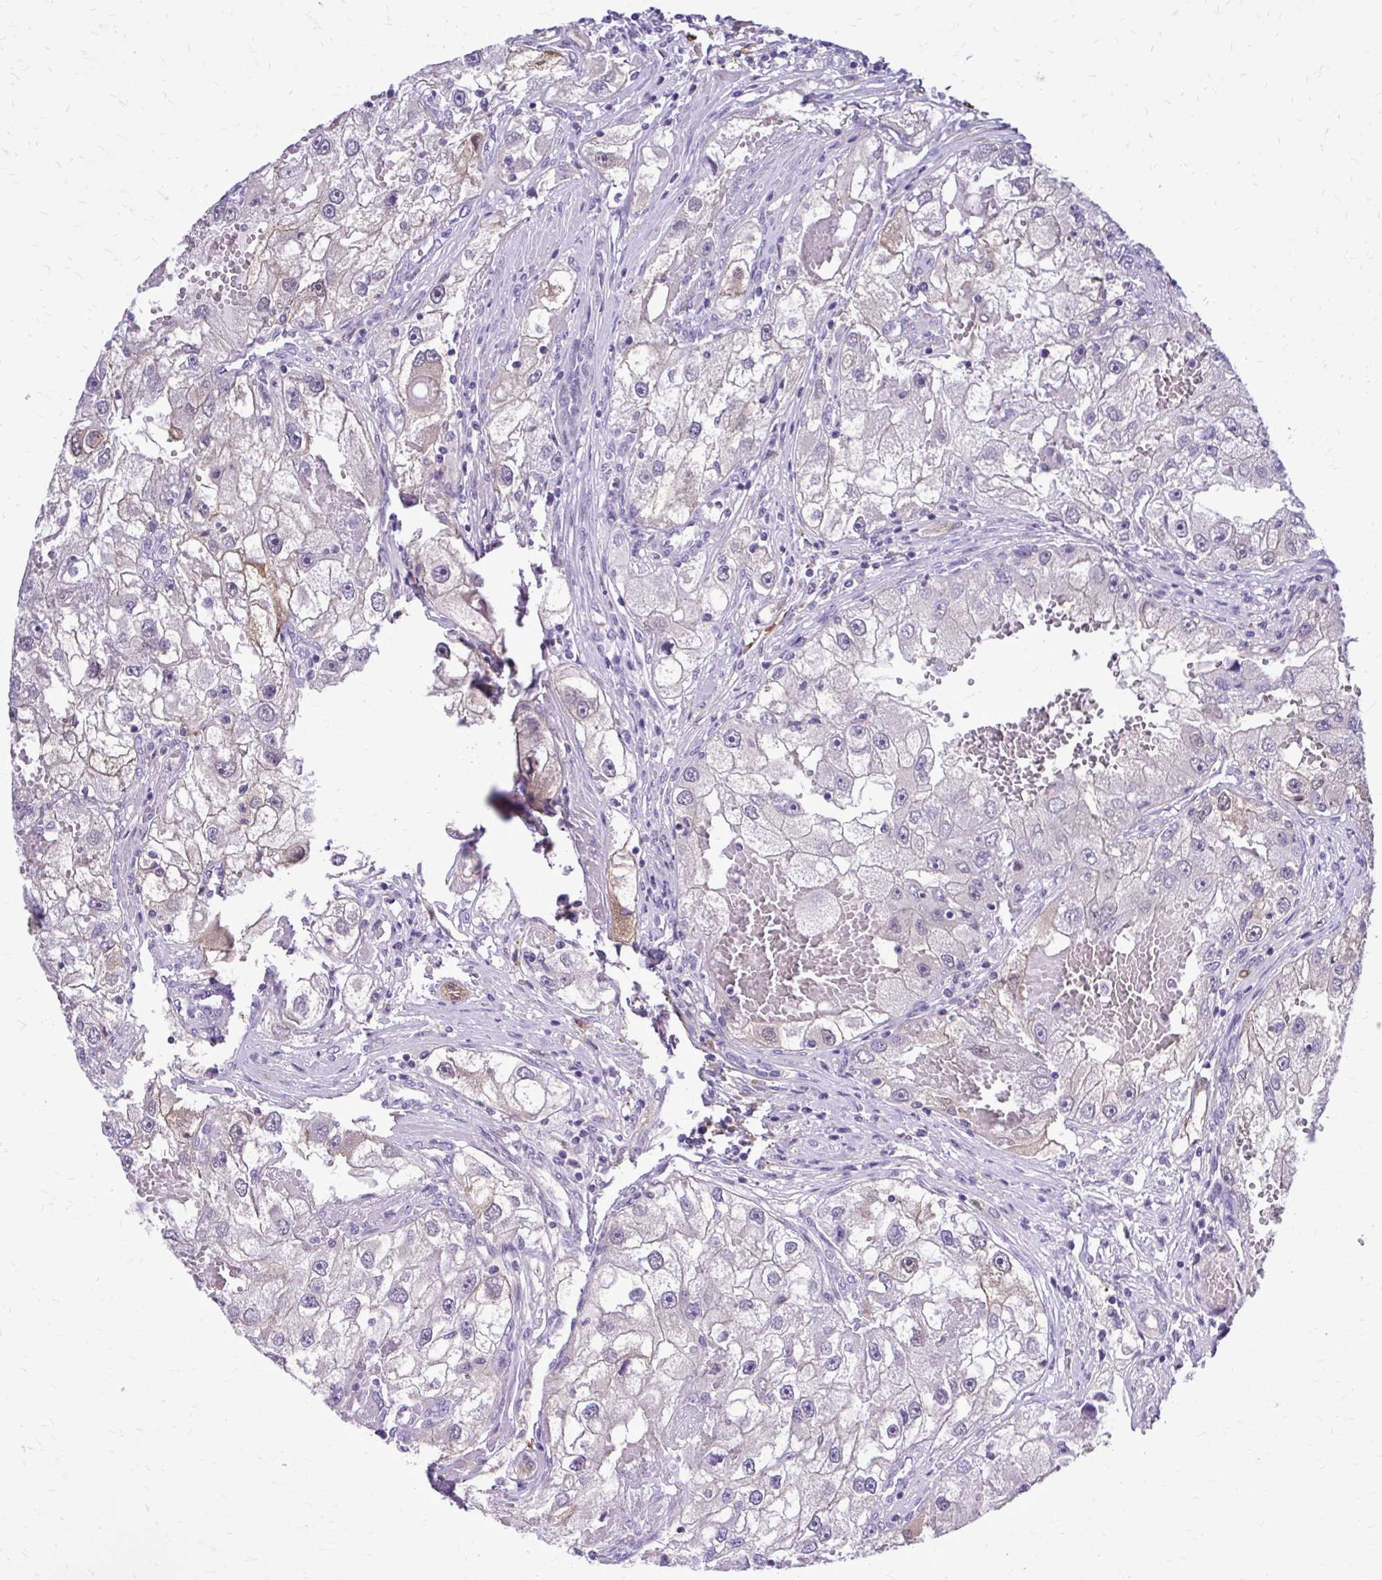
{"staining": {"intensity": "negative", "quantity": "none", "location": "none"}, "tissue": "renal cancer", "cell_type": "Tumor cells", "image_type": "cancer", "snomed": [{"axis": "morphology", "description": "Adenocarcinoma, NOS"}, {"axis": "topography", "description": "Kidney"}], "caption": "This is an immunohistochemistry histopathology image of human renal cancer (adenocarcinoma). There is no staining in tumor cells.", "gene": "RASL11B", "patient": {"sex": "male", "age": 63}}